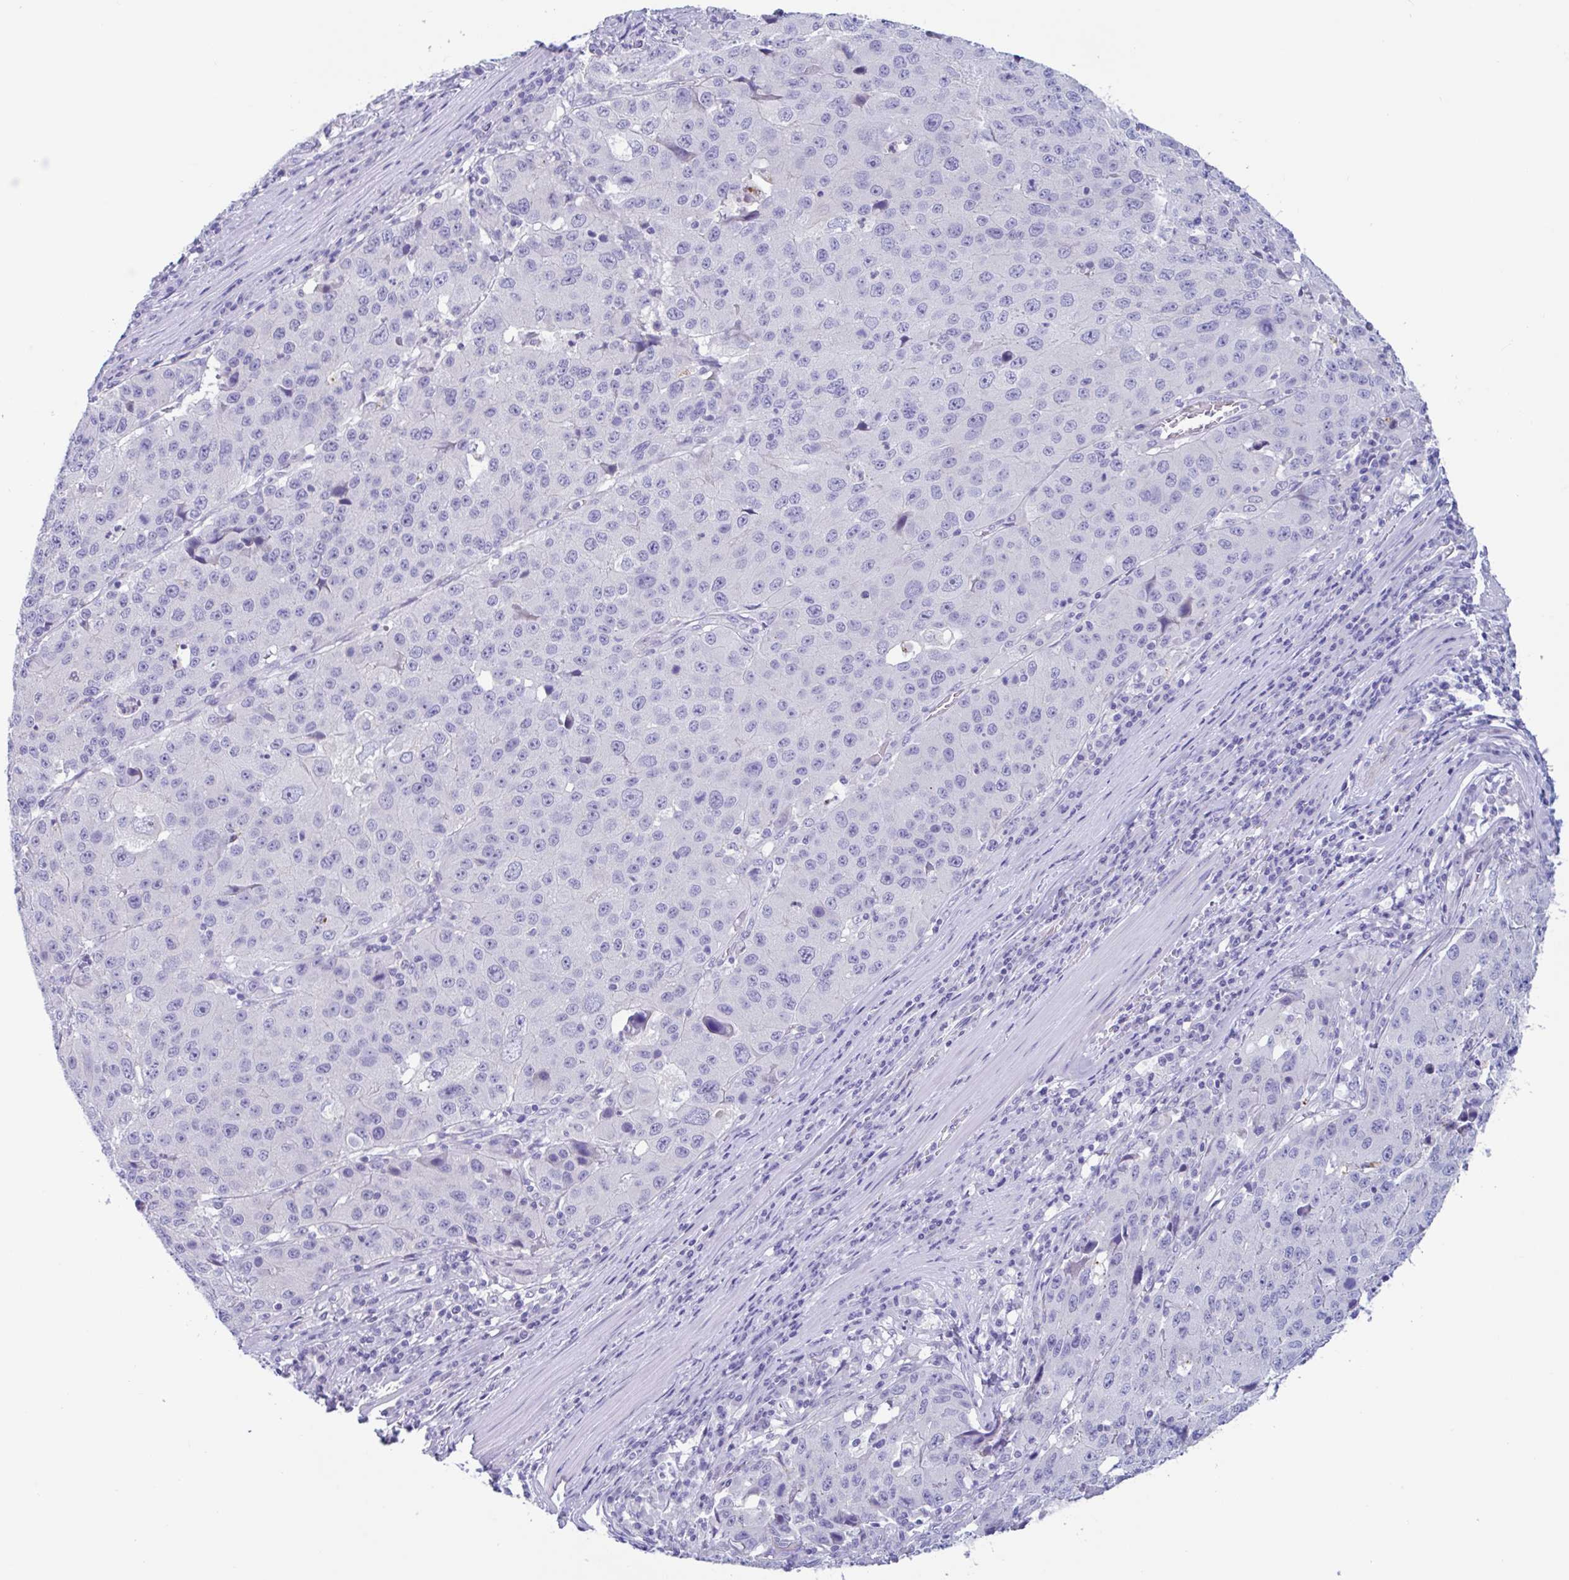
{"staining": {"intensity": "negative", "quantity": "none", "location": "none"}, "tissue": "stomach cancer", "cell_type": "Tumor cells", "image_type": "cancer", "snomed": [{"axis": "morphology", "description": "Adenocarcinoma, NOS"}, {"axis": "topography", "description": "Stomach"}], "caption": "Tumor cells are negative for brown protein staining in stomach cancer (adenocarcinoma).", "gene": "OR6N2", "patient": {"sex": "male", "age": 71}}